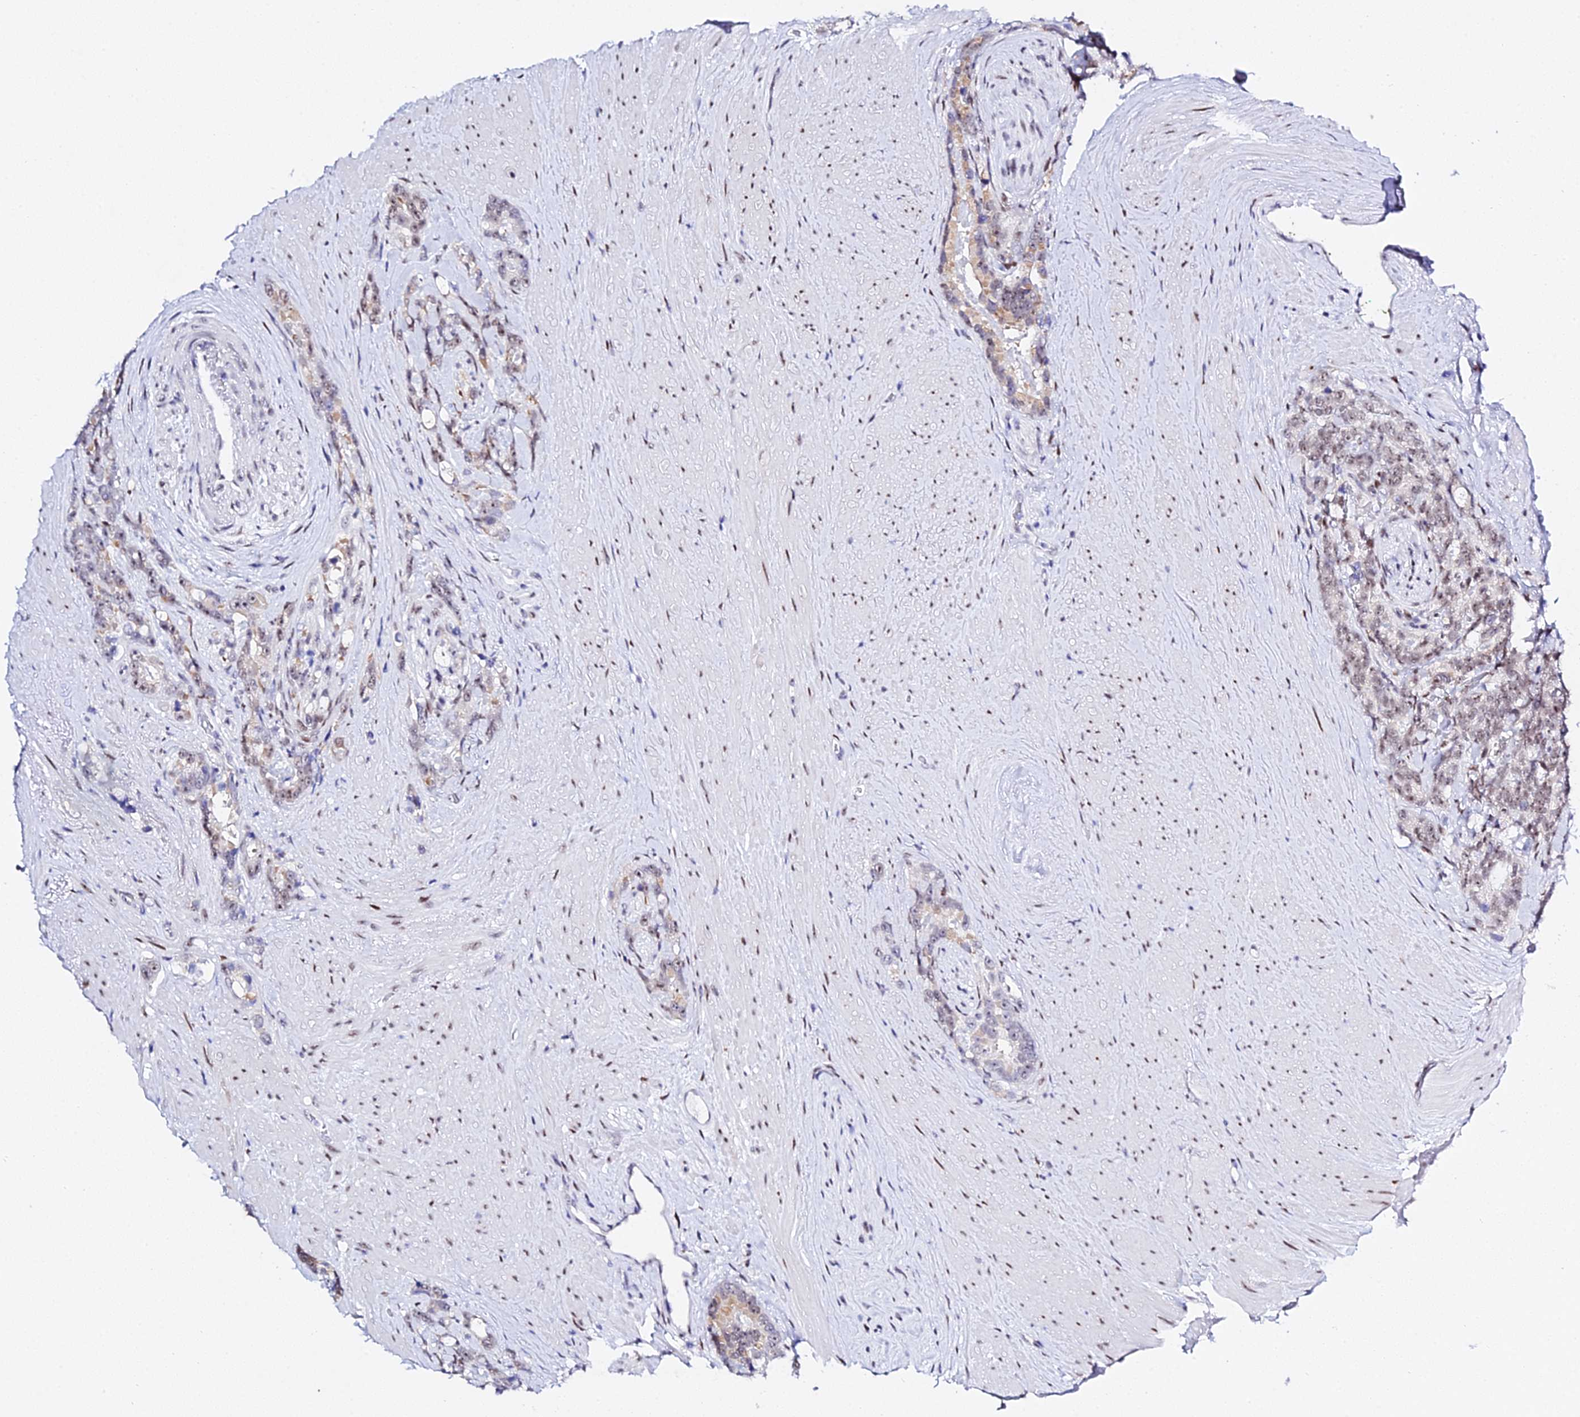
{"staining": {"intensity": "weak", "quantity": ">75%", "location": "nuclear"}, "tissue": "prostate cancer", "cell_type": "Tumor cells", "image_type": "cancer", "snomed": [{"axis": "morphology", "description": "Adenocarcinoma, High grade"}, {"axis": "topography", "description": "Prostate"}], "caption": "About >75% of tumor cells in prostate high-grade adenocarcinoma demonstrate weak nuclear protein staining as visualized by brown immunohistochemical staining.", "gene": "POFUT2", "patient": {"sex": "male", "age": 74}}